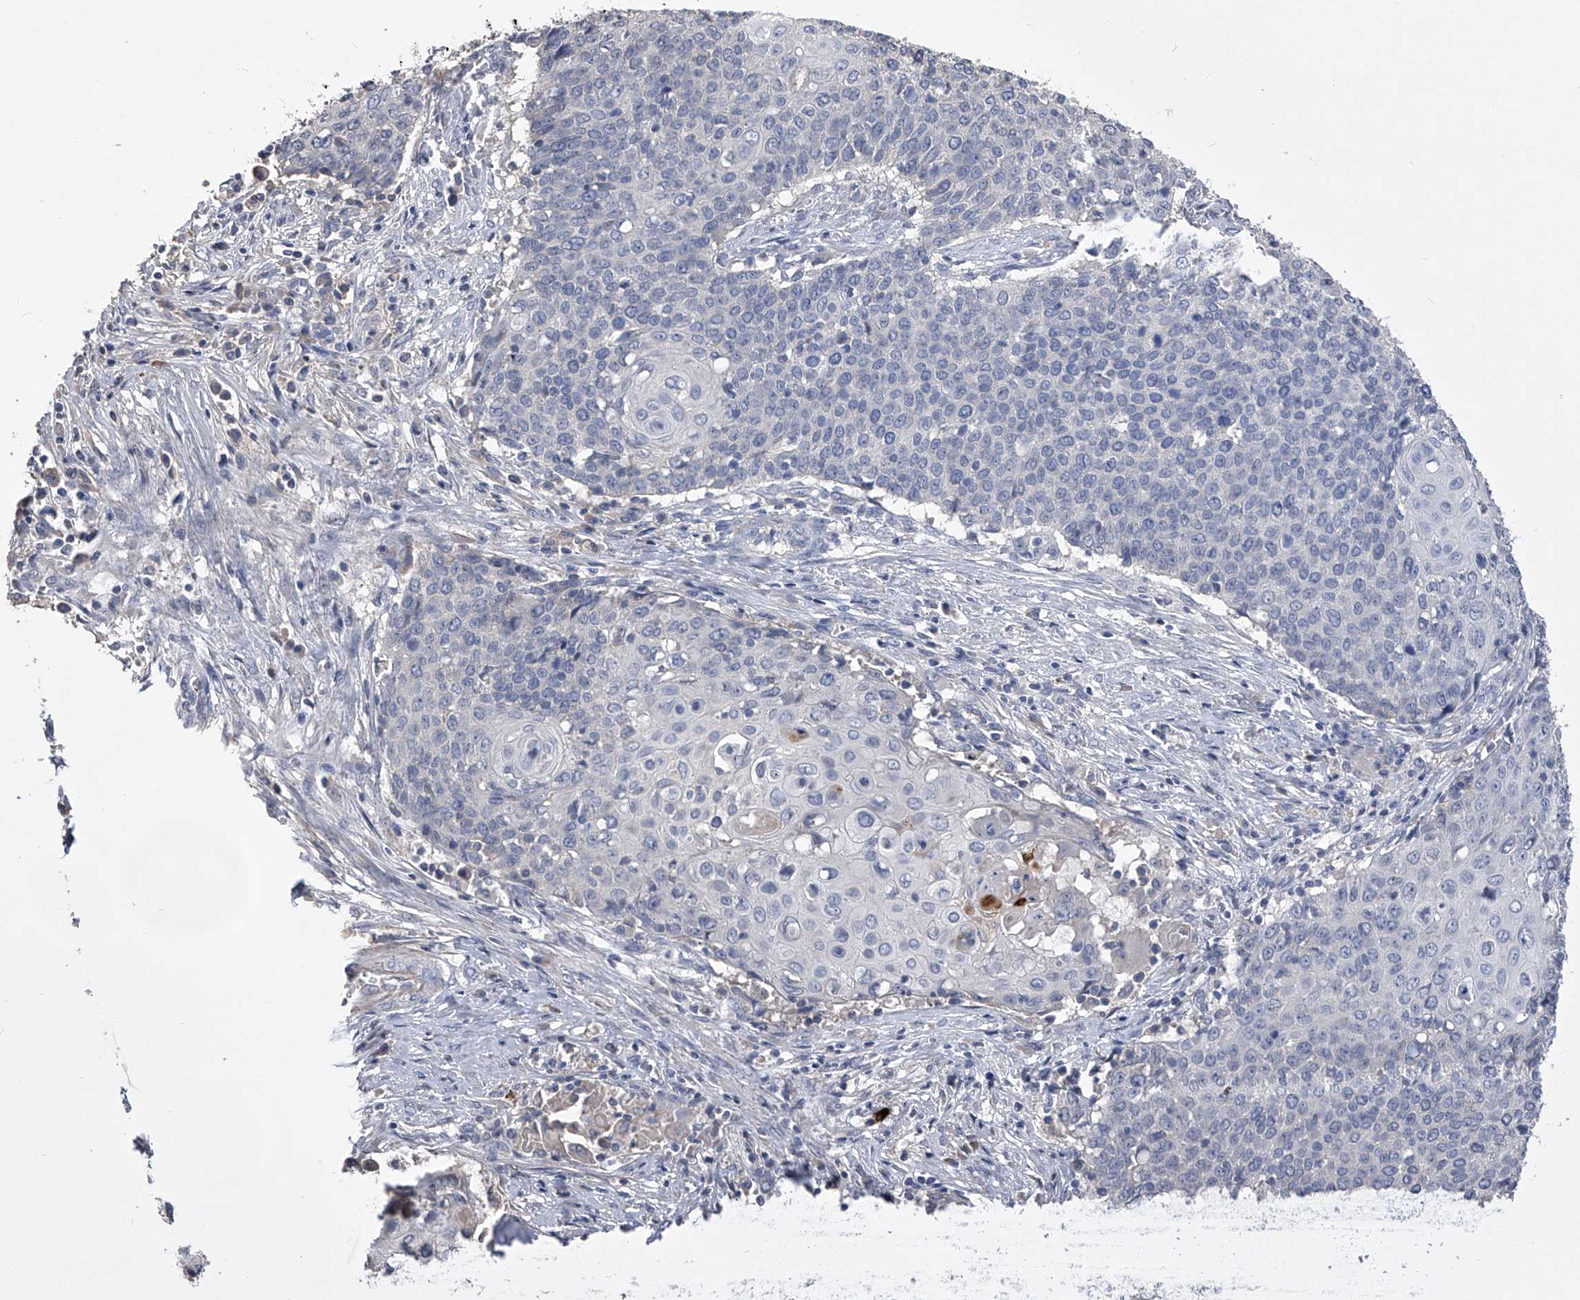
{"staining": {"intensity": "negative", "quantity": "none", "location": "none"}, "tissue": "cervical cancer", "cell_type": "Tumor cells", "image_type": "cancer", "snomed": [{"axis": "morphology", "description": "Squamous cell carcinoma, NOS"}, {"axis": "topography", "description": "Cervix"}], "caption": "Protein analysis of cervical squamous cell carcinoma reveals no significant expression in tumor cells. Nuclei are stained in blue.", "gene": "MDN1", "patient": {"sex": "female", "age": 39}}